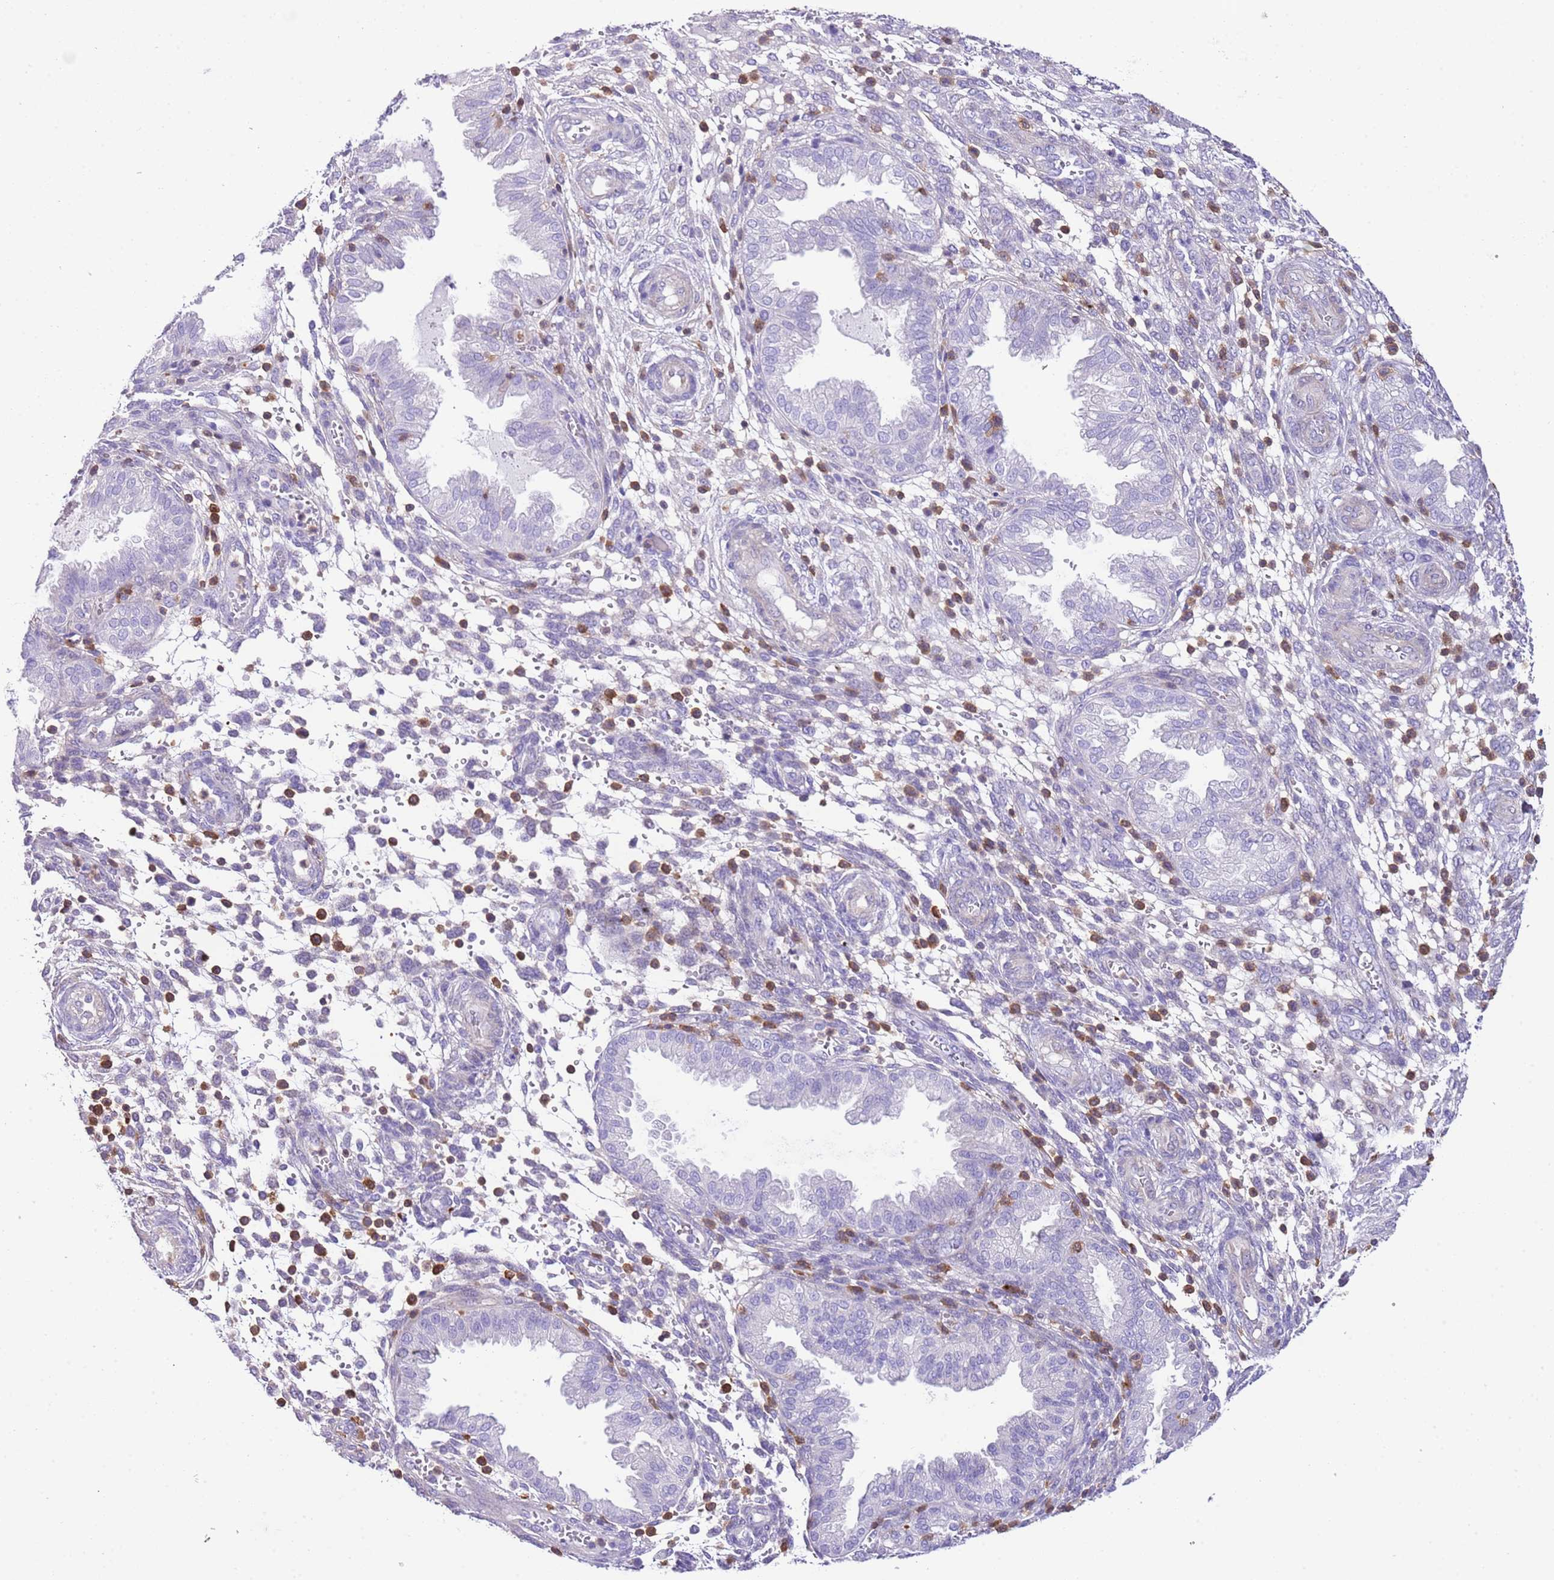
{"staining": {"intensity": "negative", "quantity": "none", "location": "none"}, "tissue": "endometrium", "cell_type": "Cells in endometrial stroma", "image_type": "normal", "snomed": [{"axis": "morphology", "description": "Normal tissue, NOS"}, {"axis": "topography", "description": "Endometrium"}], "caption": "Immunohistochemistry (IHC) photomicrograph of benign endometrium stained for a protein (brown), which shows no staining in cells in endometrial stroma. Brightfield microscopy of IHC stained with DAB (brown) and hematoxylin (blue), captured at high magnification.", "gene": "CNN2", "patient": {"sex": "female", "age": 33}}